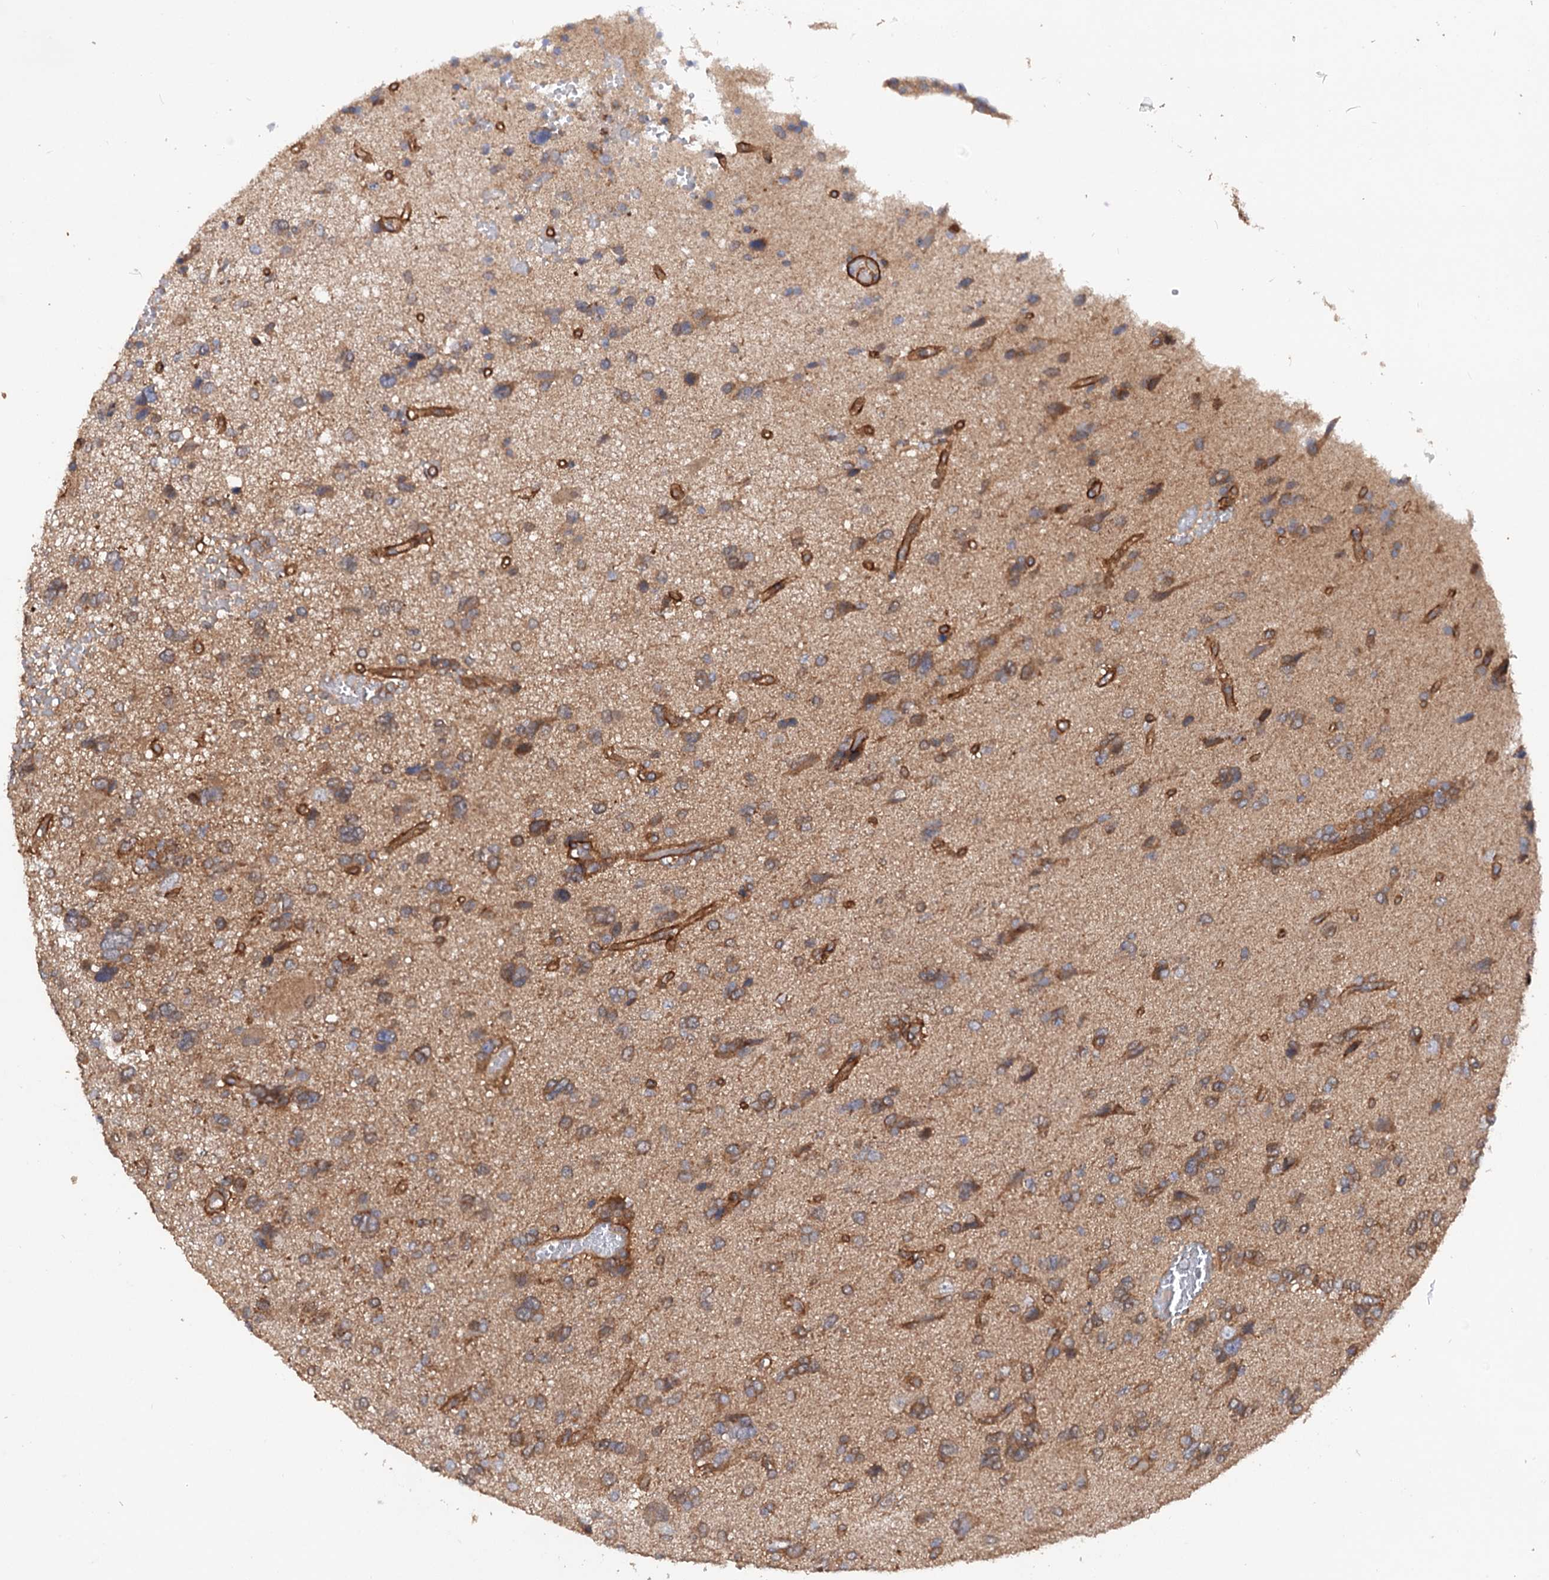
{"staining": {"intensity": "moderate", "quantity": "25%-75%", "location": "cytoplasmic/membranous"}, "tissue": "glioma", "cell_type": "Tumor cells", "image_type": "cancer", "snomed": [{"axis": "morphology", "description": "Glioma, malignant, High grade"}, {"axis": "topography", "description": "Brain"}], "caption": "Immunohistochemical staining of malignant glioma (high-grade) displays medium levels of moderate cytoplasmic/membranous expression in approximately 25%-75% of tumor cells.", "gene": "CSAD", "patient": {"sex": "female", "age": 59}}